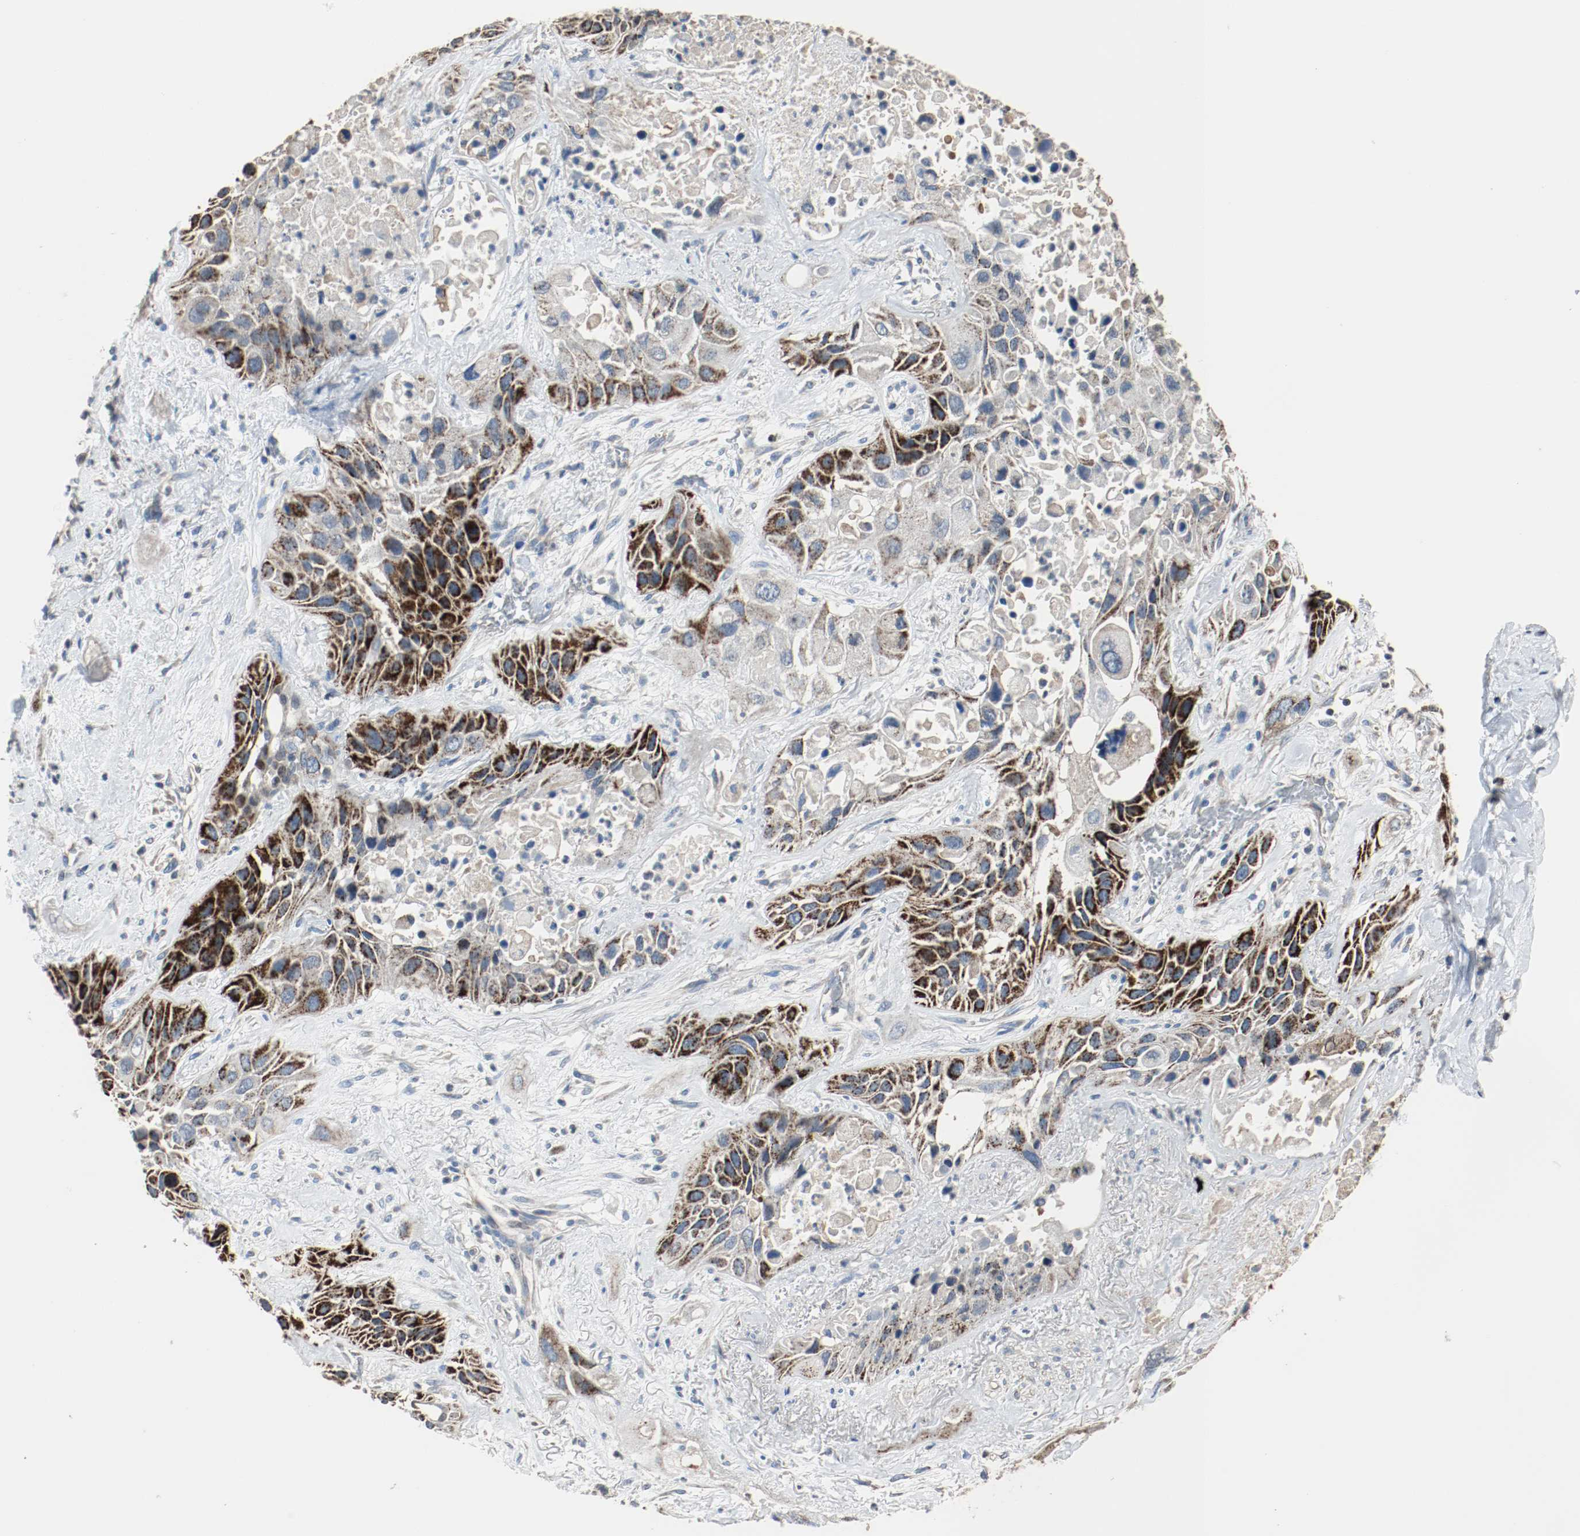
{"staining": {"intensity": "strong", "quantity": ">75%", "location": "cytoplasmic/membranous"}, "tissue": "lung cancer", "cell_type": "Tumor cells", "image_type": "cancer", "snomed": [{"axis": "morphology", "description": "Squamous cell carcinoma, NOS"}, {"axis": "topography", "description": "Lung"}], "caption": "Immunohistochemistry (DAB (3,3'-diaminobenzidine)) staining of lung cancer (squamous cell carcinoma) shows strong cytoplasmic/membranous protein positivity in about >75% of tumor cells. The protein of interest is stained brown, and the nuclei are stained in blue (DAB (3,3'-diaminobenzidine) IHC with brightfield microscopy, high magnification).", "gene": "ALDH4A1", "patient": {"sex": "female", "age": 76}}